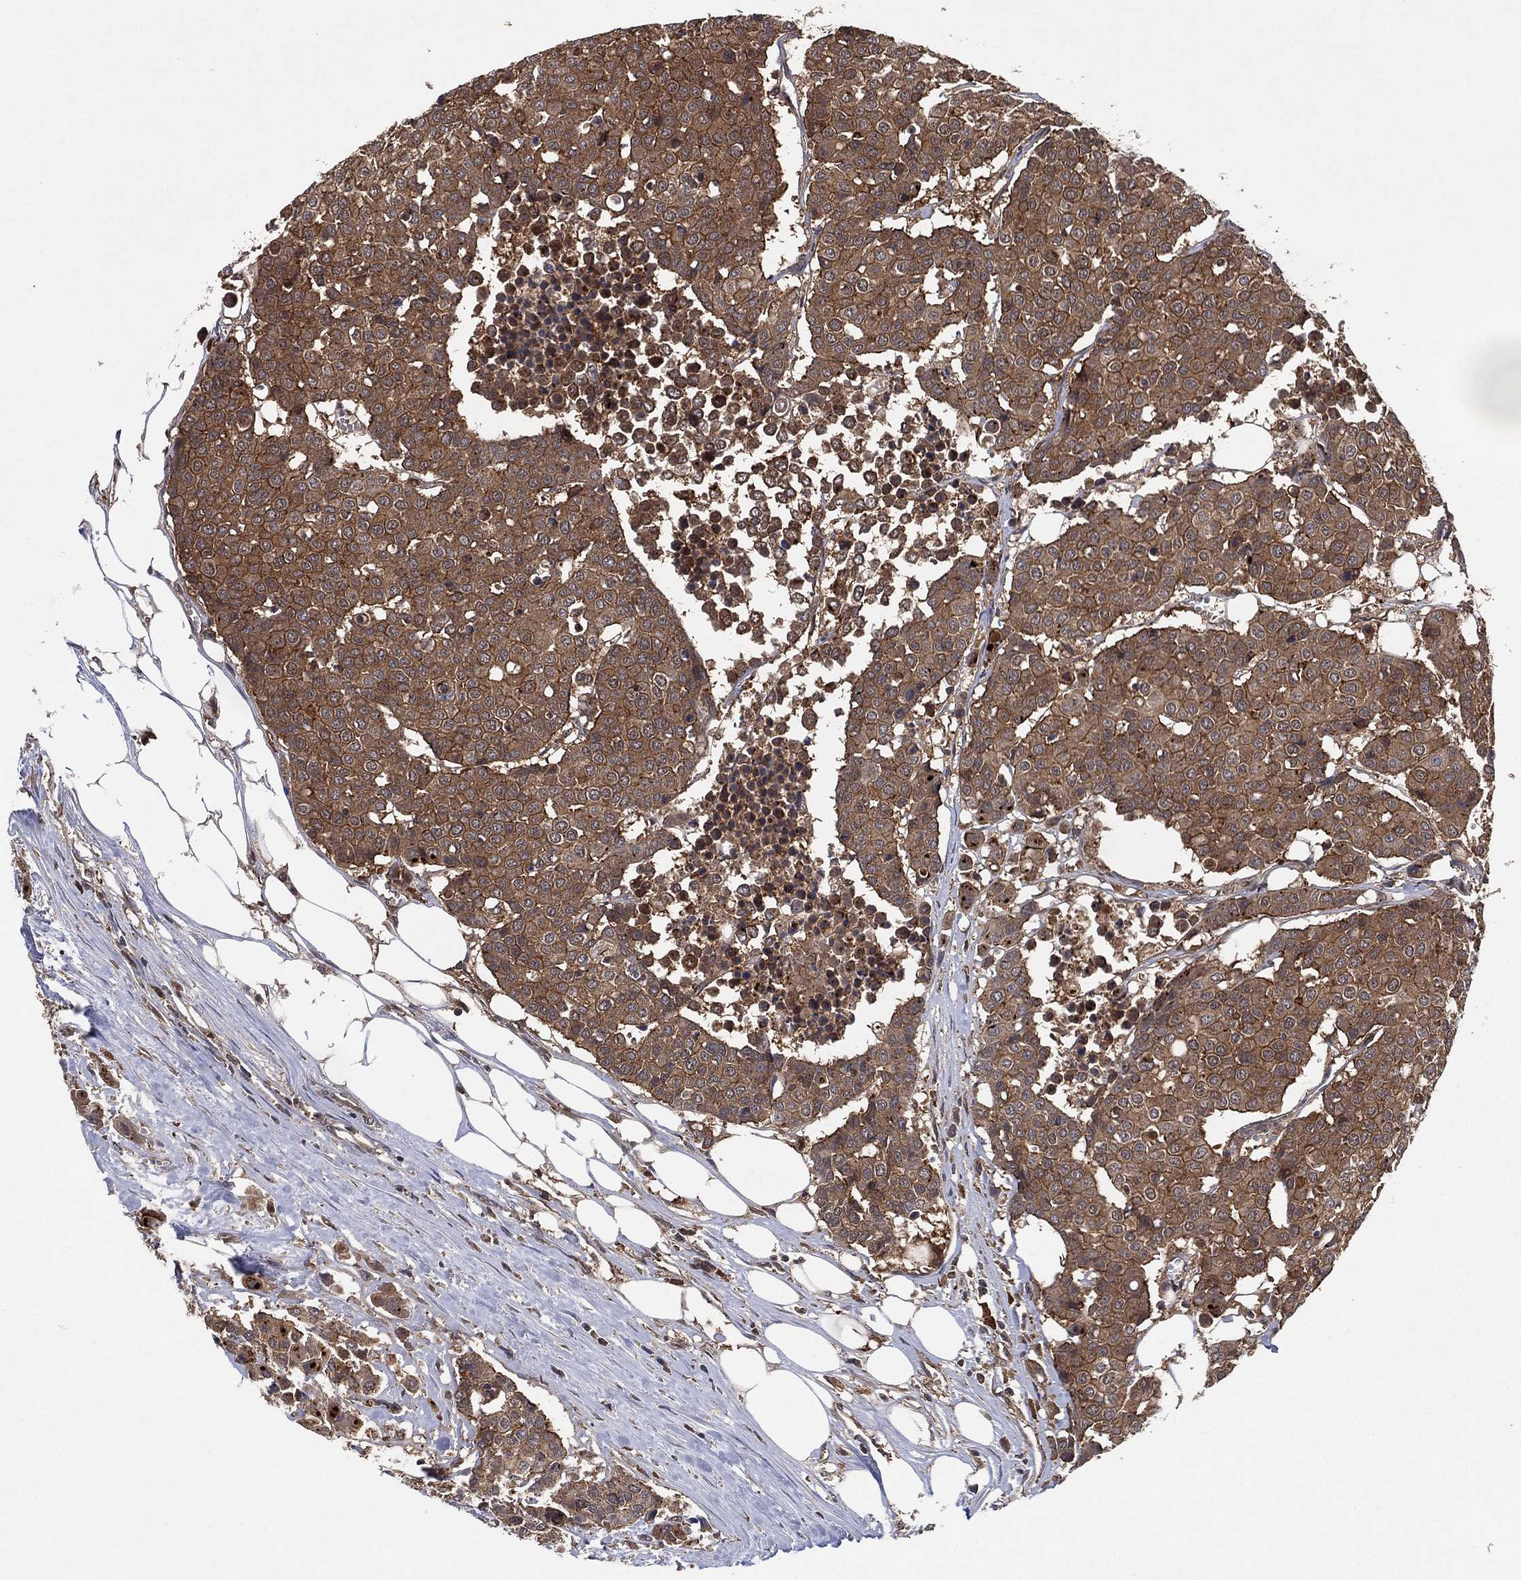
{"staining": {"intensity": "moderate", "quantity": ">75%", "location": "cytoplasmic/membranous"}, "tissue": "carcinoid", "cell_type": "Tumor cells", "image_type": "cancer", "snomed": [{"axis": "morphology", "description": "Carcinoid, malignant, NOS"}, {"axis": "topography", "description": "Colon"}], "caption": "Approximately >75% of tumor cells in human malignant carcinoid reveal moderate cytoplasmic/membranous protein positivity as visualized by brown immunohistochemical staining.", "gene": "PSMG4", "patient": {"sex": "male", "age": 81}}